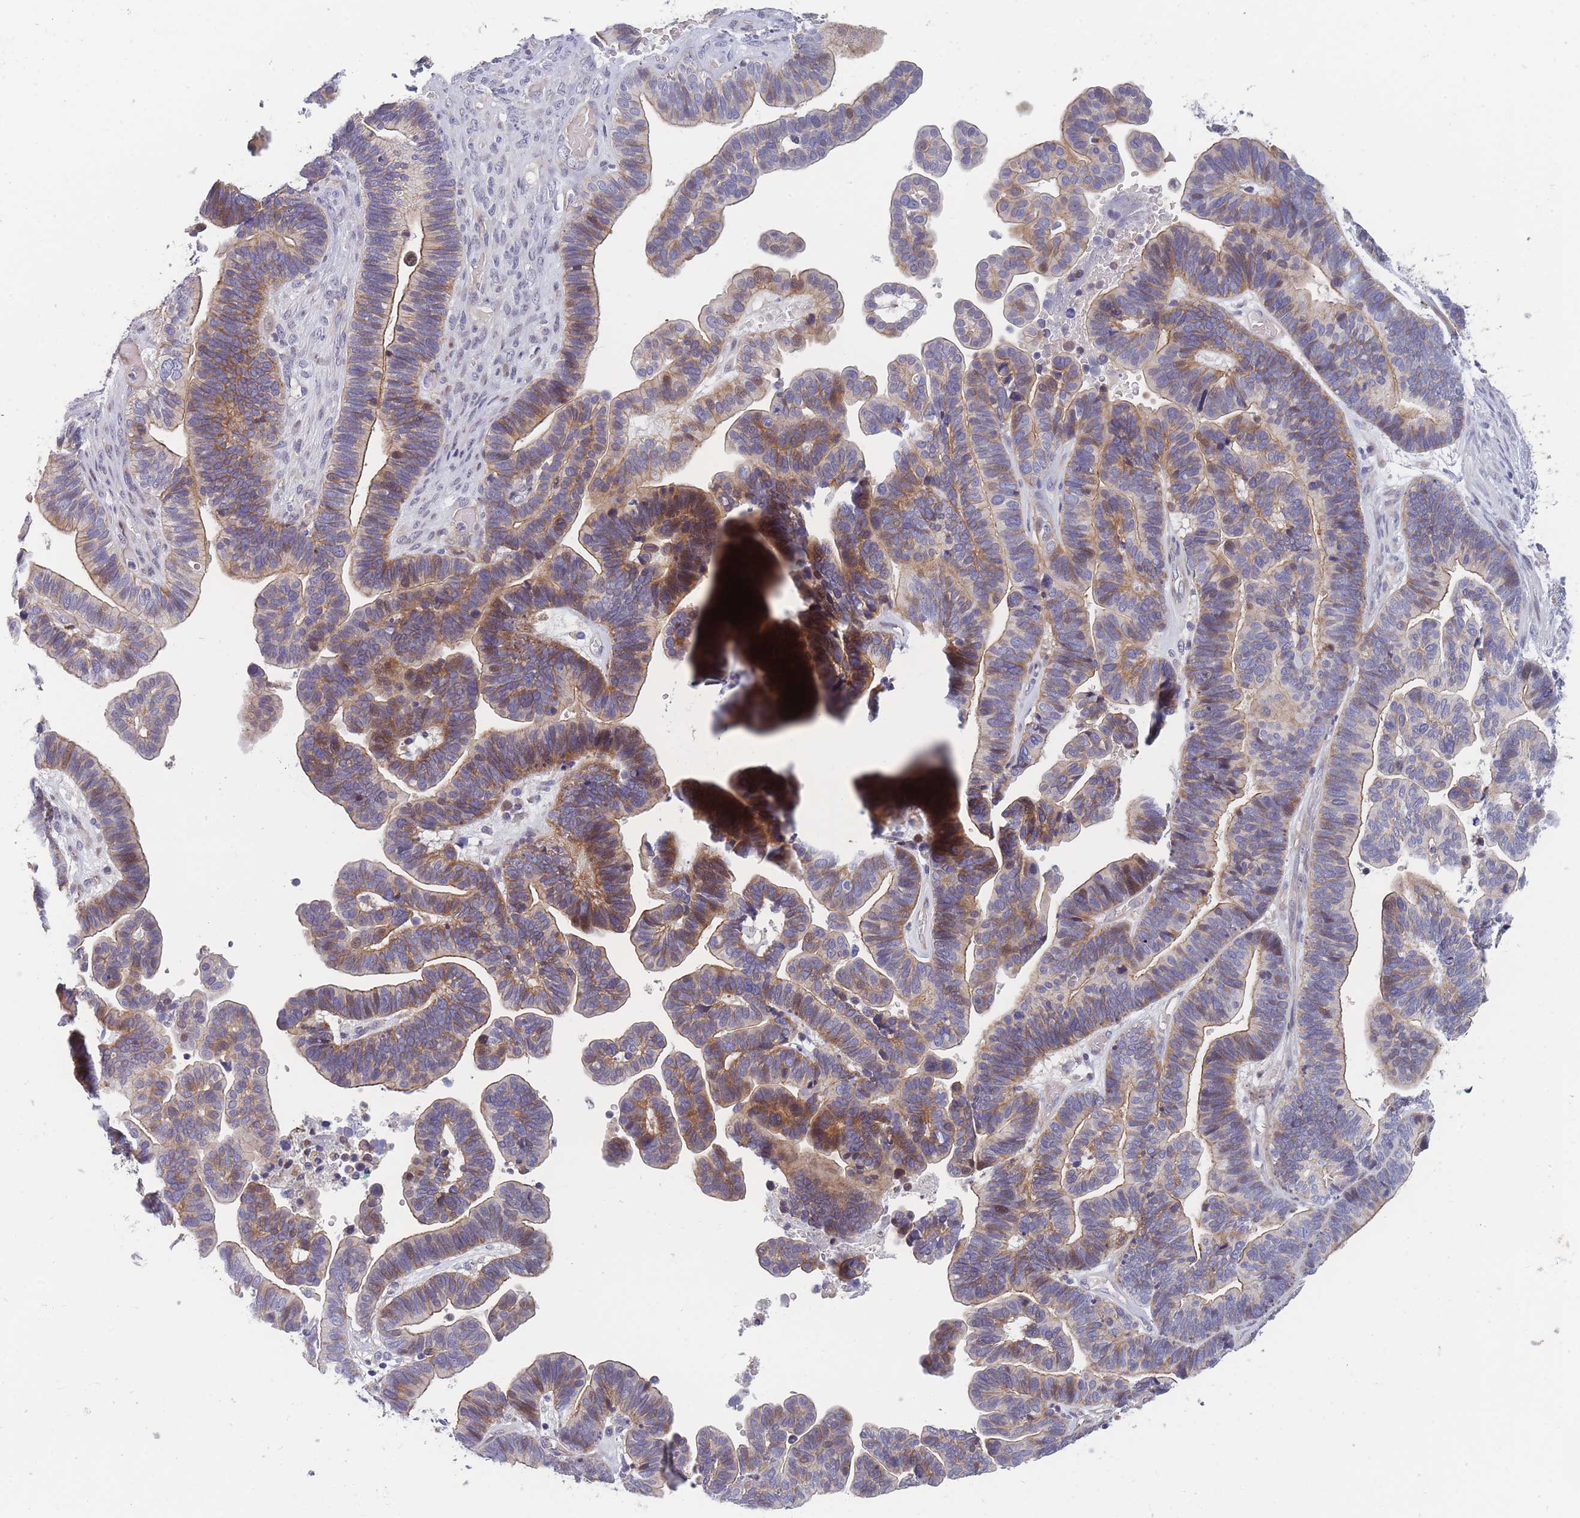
{"staining": {"intensity": "moderate", "quantity": "25%-75%", "location": "cytoplasmic/membranous"}, "tissue": "ovarian cancer", "cell_type": "Tumor cells", "image_type": "cancer", "snomed": [{"axis": "morphology", "description": "Cystadenocarcinoma, serous, NOS"}, {"axis": "topography", "description": "Ovary"}], "caption": "A brown stain labels moderate cytoplasmic/membranous positivity of a protein in human ovarian serous cystadenocarcinoma tumor cells.", "gene": "FAM83F", "patient": {"sex": "female", "age": 56}}